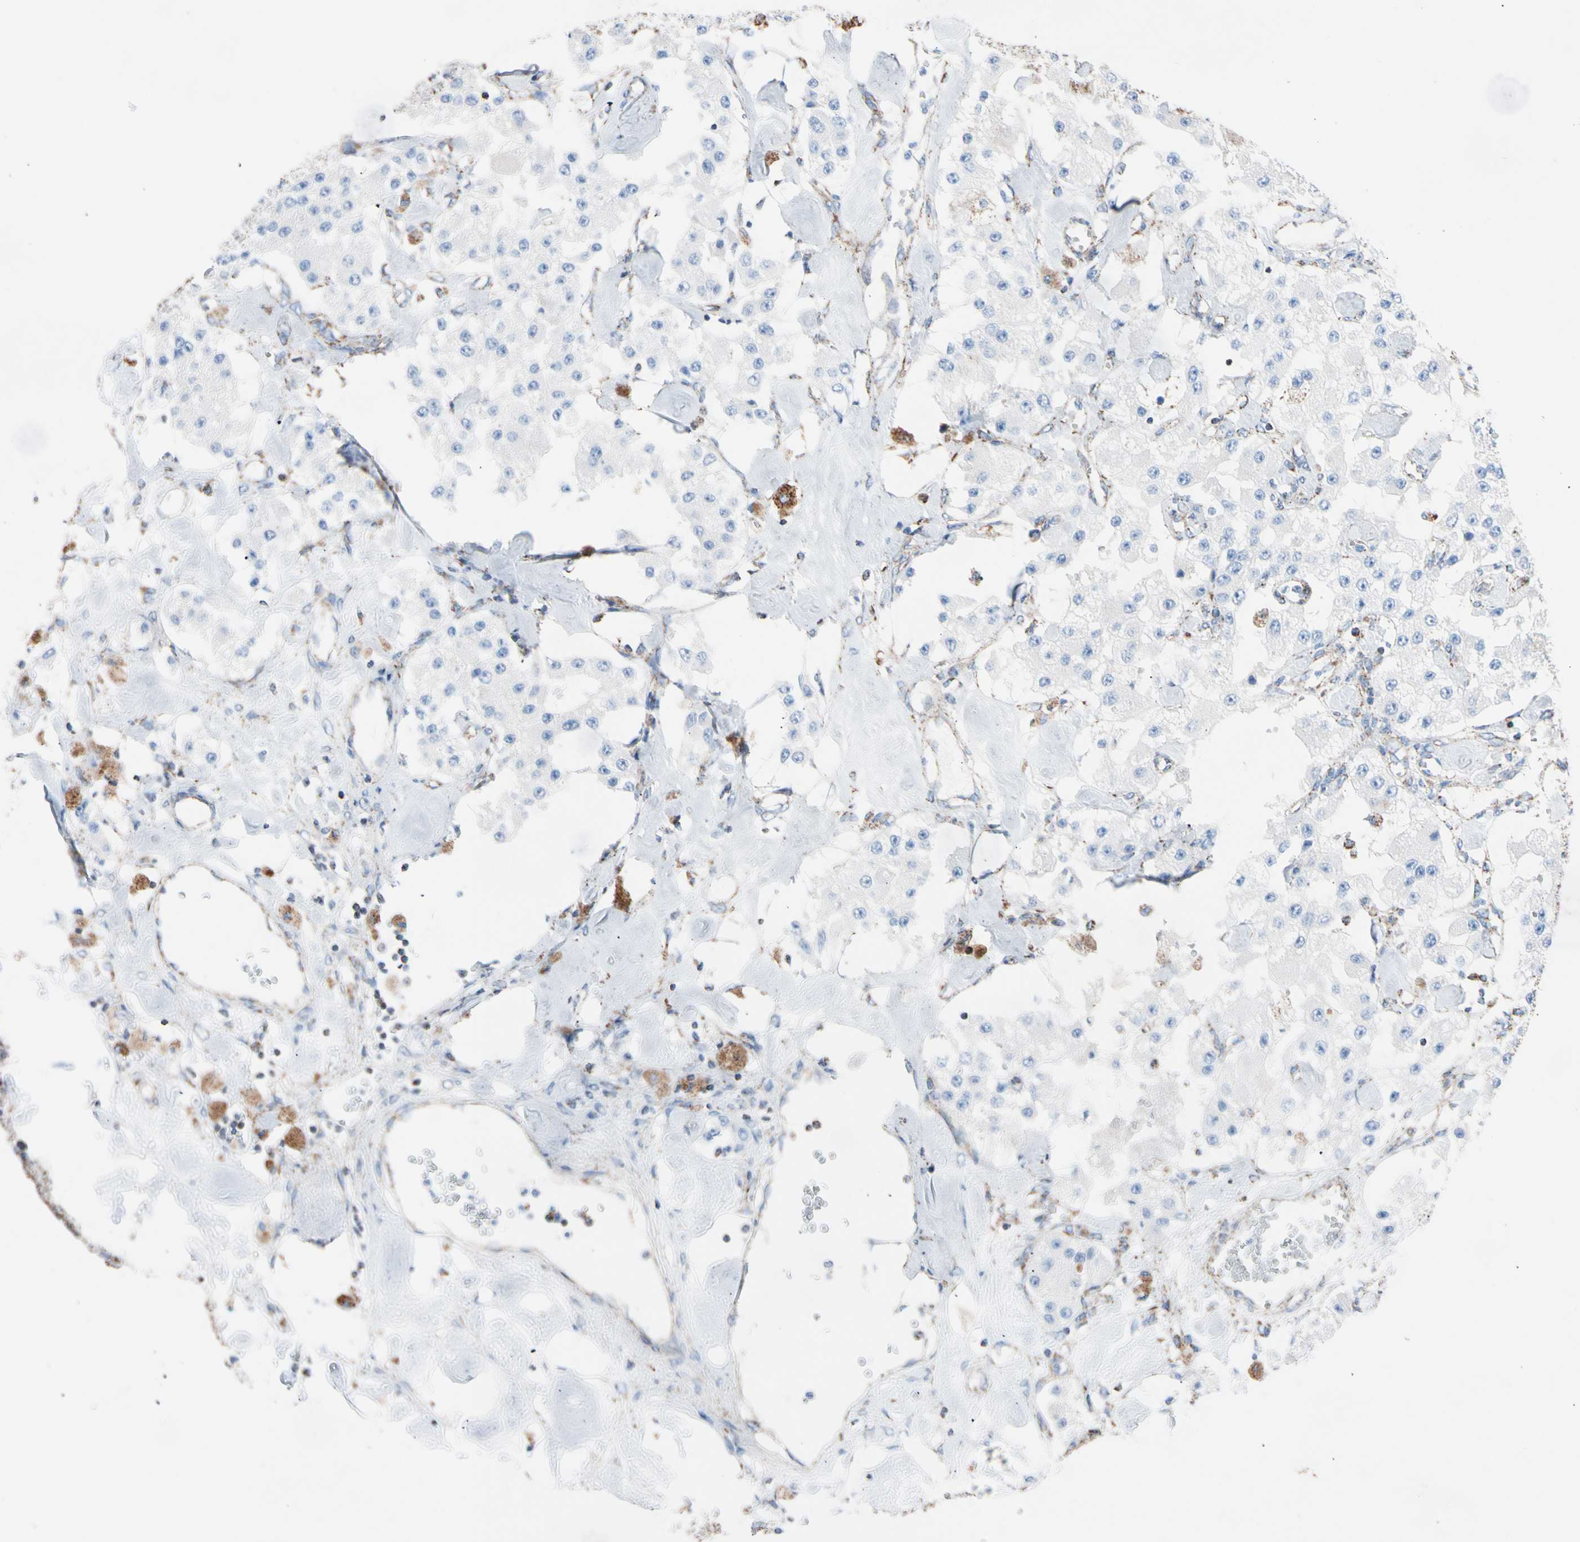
{"staining": {"intensity": "negative", "quantity": "none", "location": "none"}, "tissue": "carcinoid", "cell_type": "Tumor cells", "image_type": "cancer", "snomed": [{"axis": "morphology", "description": "Carcinoid, malignant, NOS"}, {"axis": "topography", "description": "Pancreas"}], "caption": "Tumor cells are negative for protein expression in human malignant carcinoid.", "gene": "HK1", "patient": {"sex": "male", "age": 41}}